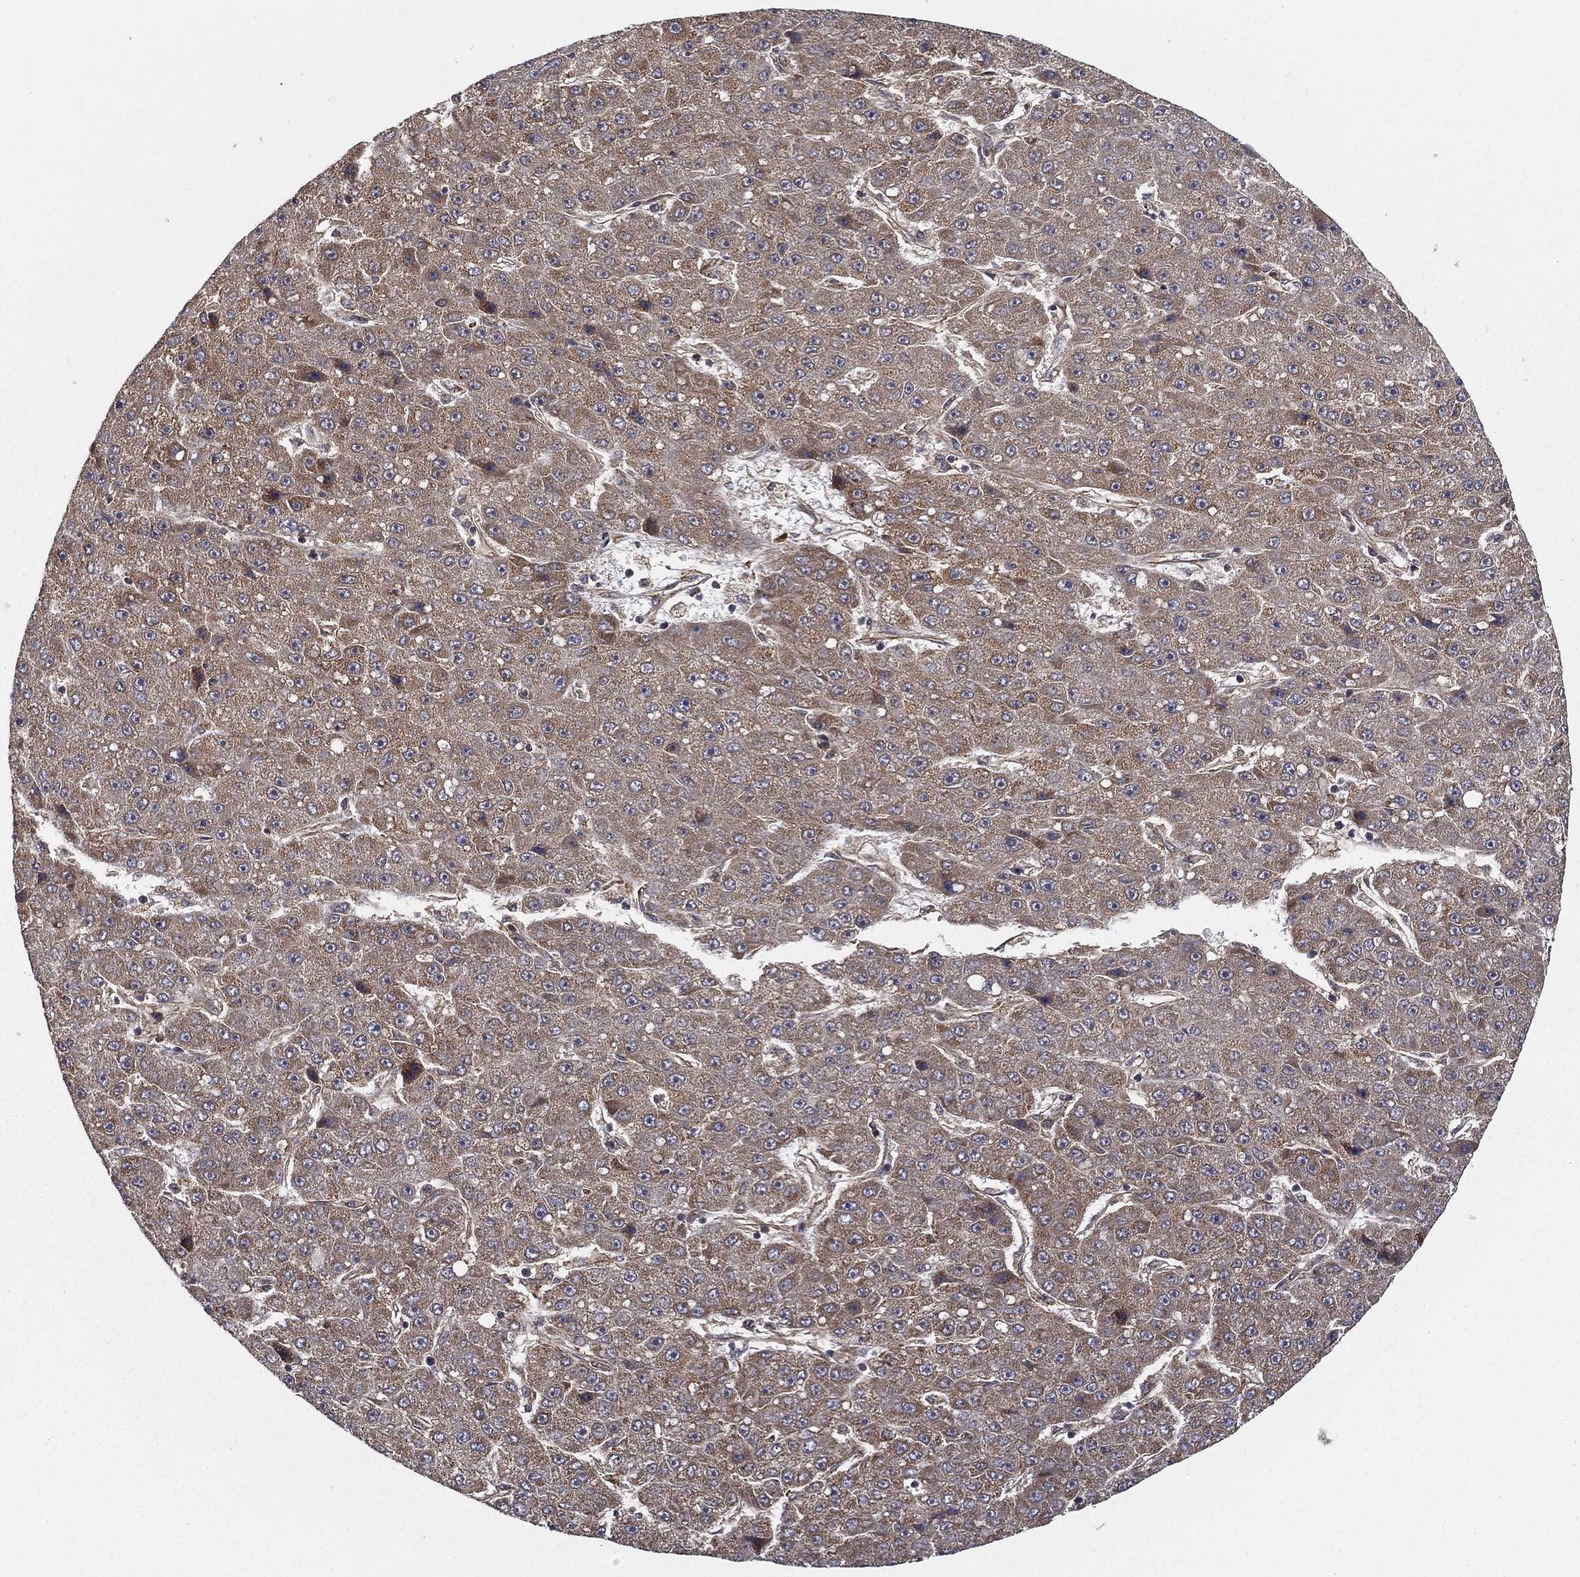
{"staining": {"intensity": "weak", "quantity": "<25%", "location": "cytoplasmic/membranous"}, "tissue": "liver cancer", "cell_type": "Tumor cells", "image_type": "cancer", "snomed": [{"axis": "morphology", "description": "Carcinoma, Hepatocellular, NOS"}, {"axis": "topography", "description": "Liver"}], "caption": "Tumor cells show no significant protein positivity in liver cancer (hepatocellular carcinoma). (Stains: DAB (3,3'-diaminobenzidine) immunohistochemistry with hematoxylin counter stain, Microscopy: brightfield microscopy at high magnification).", "gene": "UACA", "patient": {"sex": "male", "age": 67}}